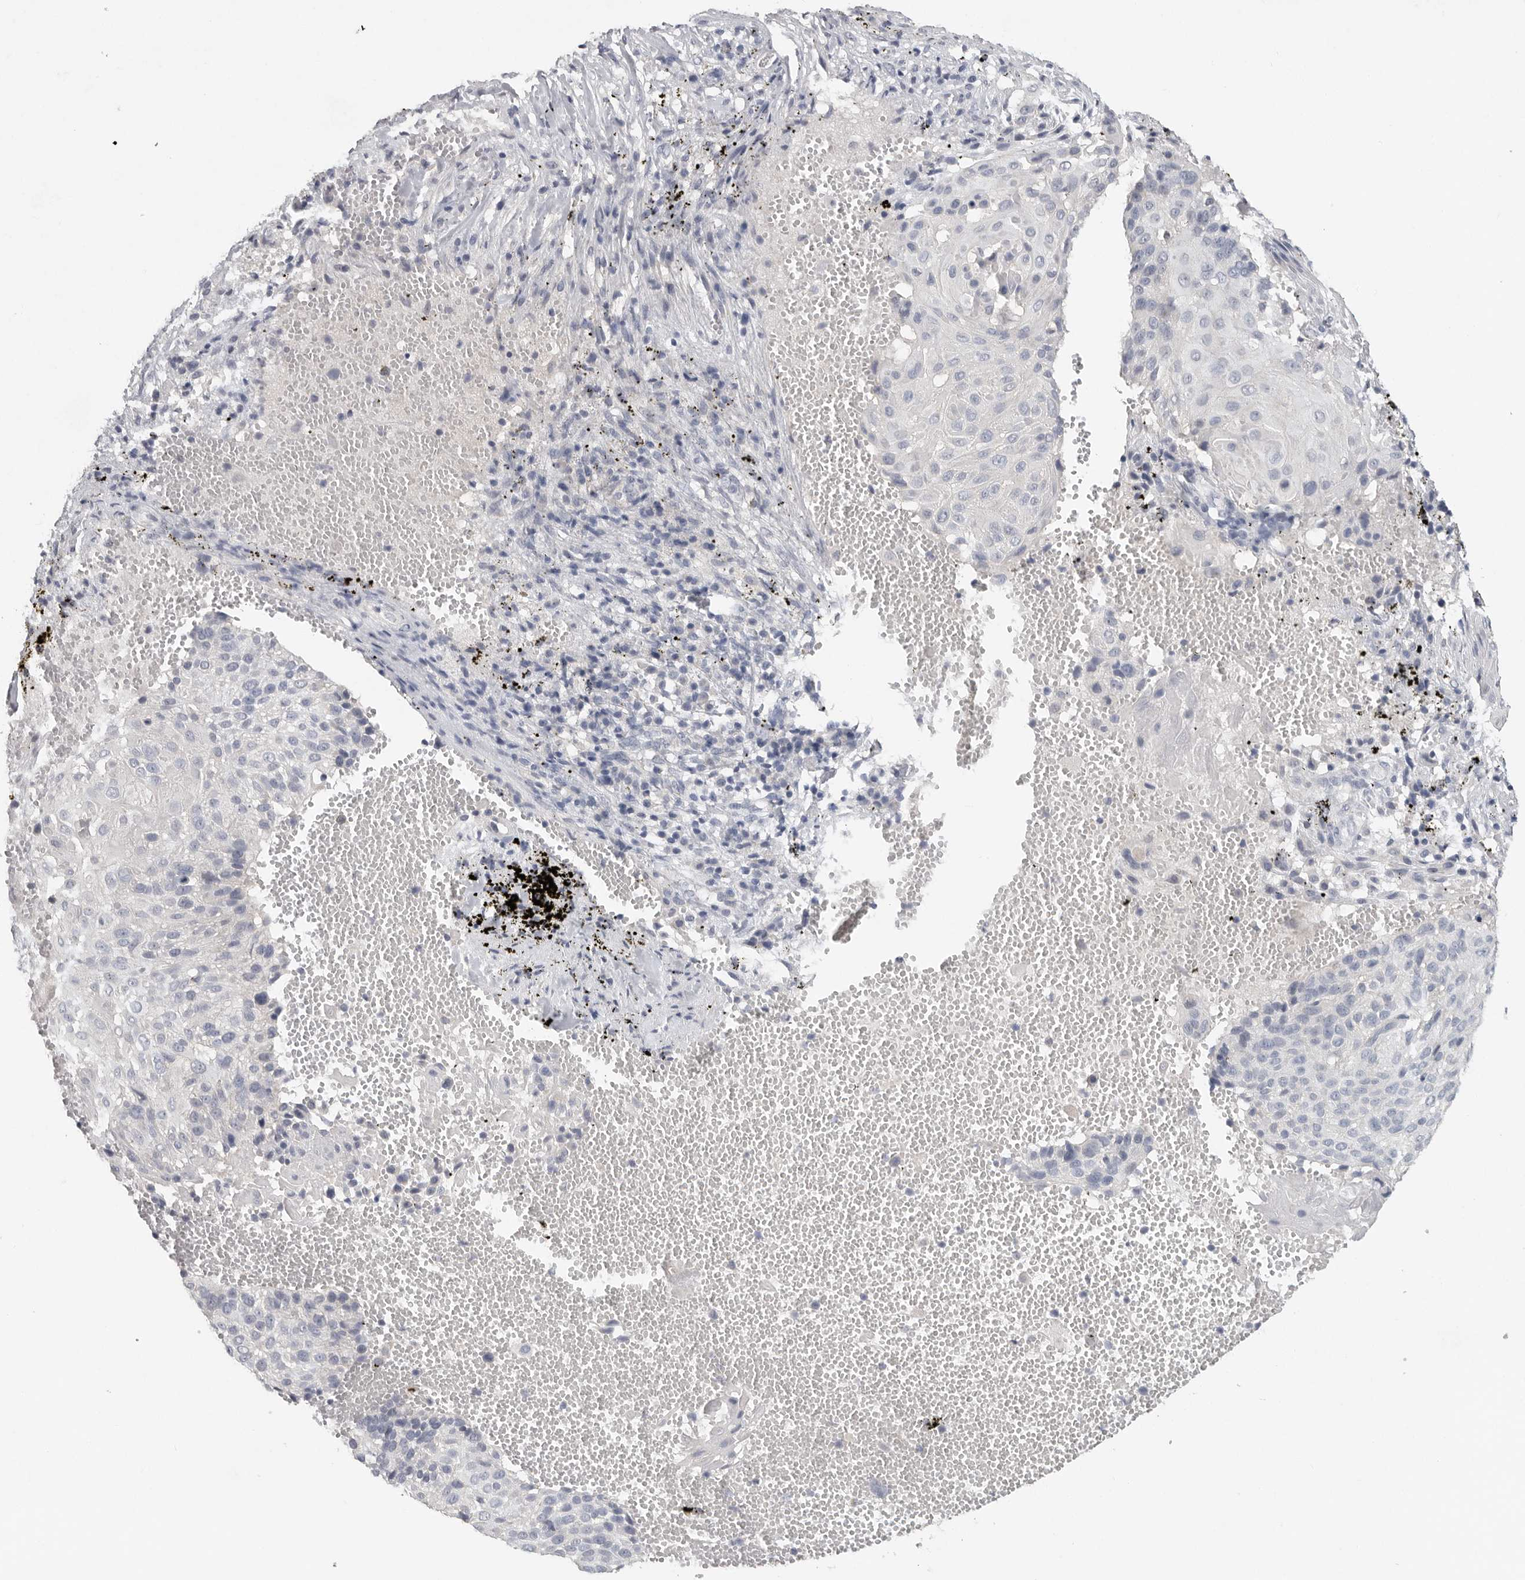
{"staining": {"intensity": "negative", "quantity": "none", "location": "none"}, "tissue": "cervical cancer", "cell_type": "Tumor cells", "image_type": "cancer", "snomed": [{"axis": "morphology", "description": "Squamous cell carcinoma, NOS"}, {"axis": "topography", "description": "Cervix"}], "caption": "Photomicrograph shows no significant protein expression in tumor cells of cervical squamous cell carcinoma. (DAB immunohistochemistry (IHC), high magnification).", "gene": "REG4", "patient": {"sex": "female", "age": 74}}